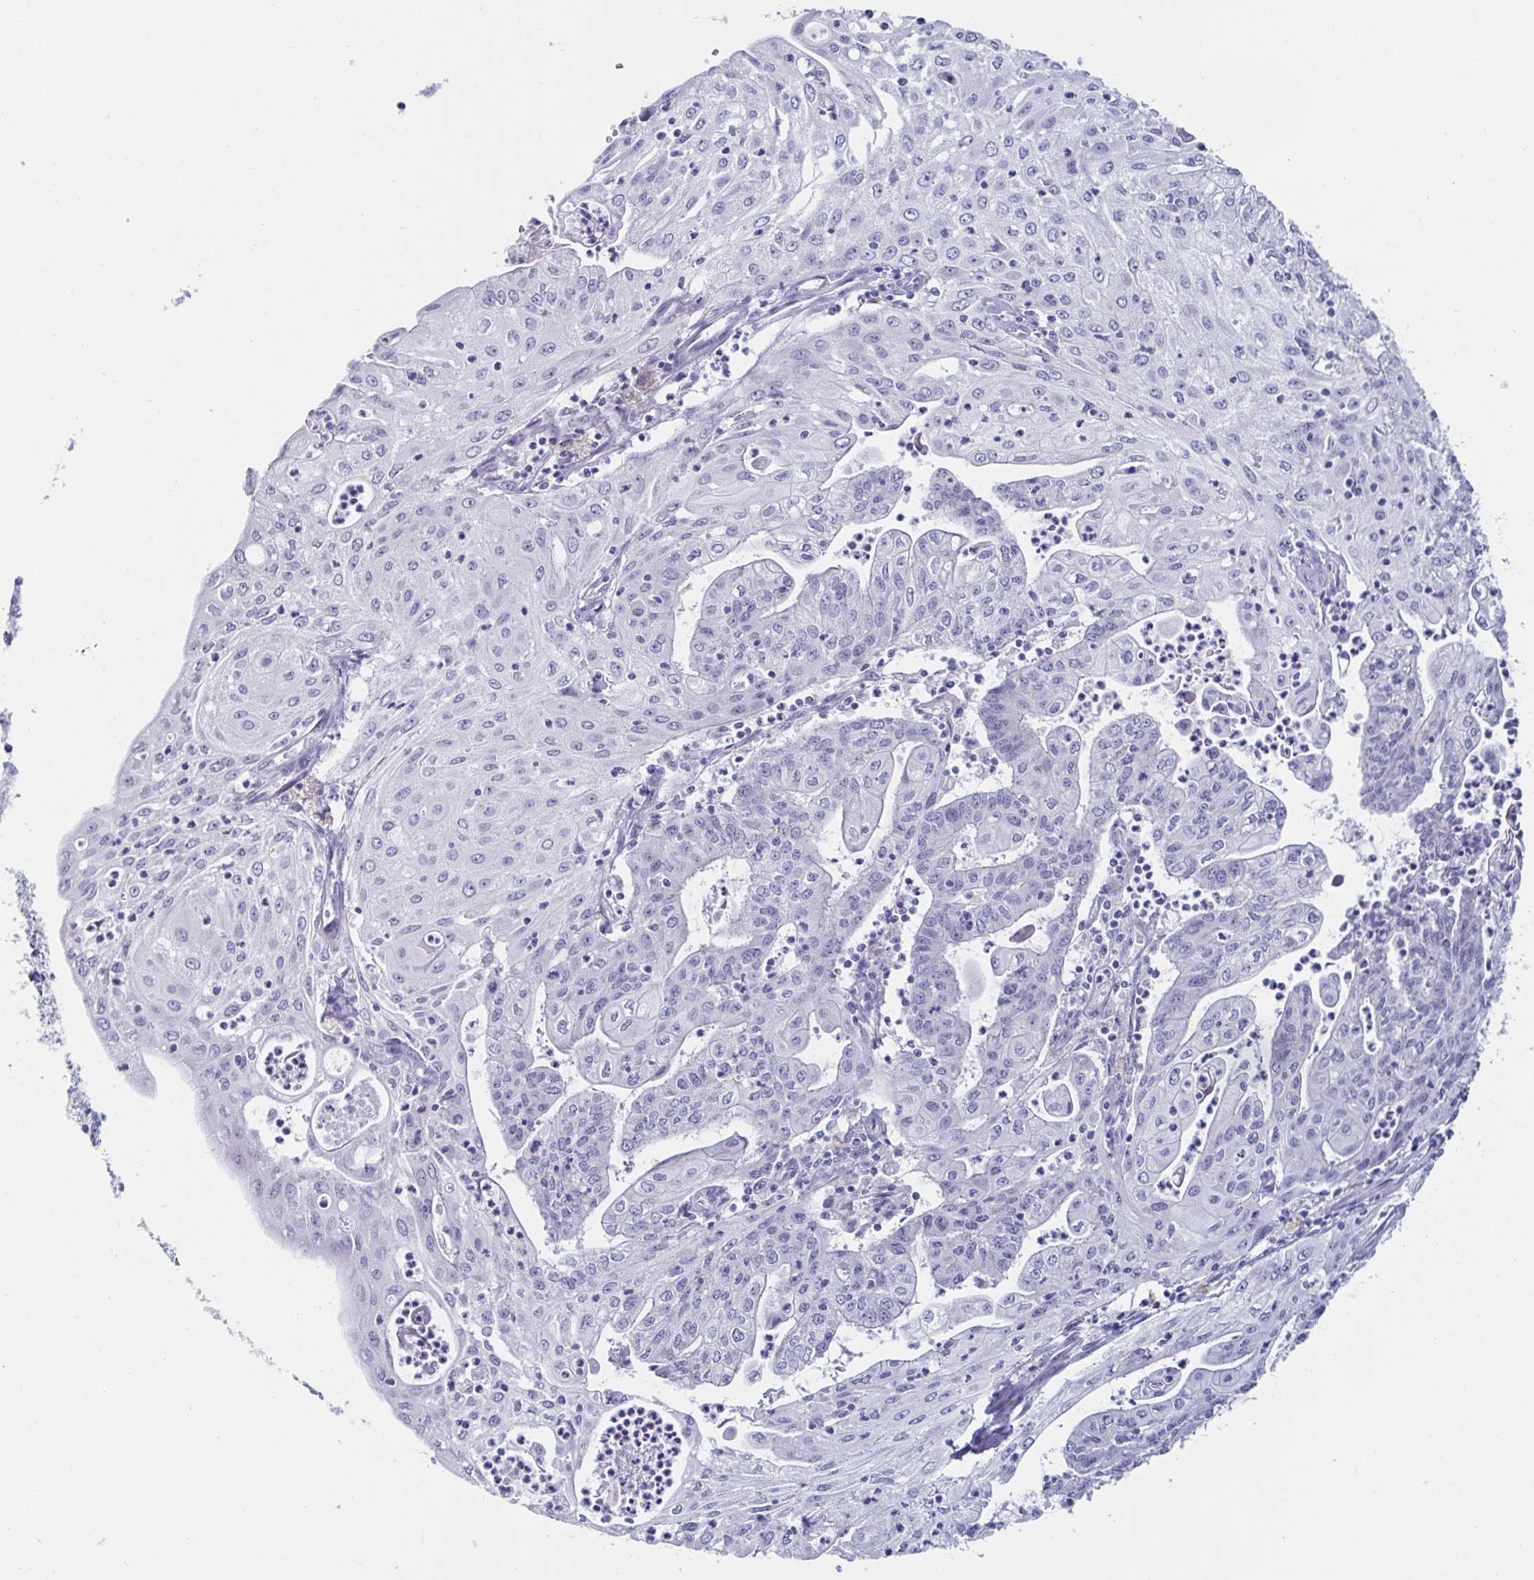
{"staining": {"intensity": "negative", "quantity": "none", "location": "none"}, "tissue": "endometrial cancer", "cell_type": "Tumor cells", "image_type": "cancer", "snomed": [{"axis": "morphology", "description": "Adenocarcinoma, NOS"}, {"axis": "topography", "description": "Endometrium"}], "caption": "Adenocarcinoma (endometrial) was stained to show a protein in brown. There is no significant positivity in tumor cells.", "gene": "OR10K1", "patient": {"sex": "female", "age": 61}}